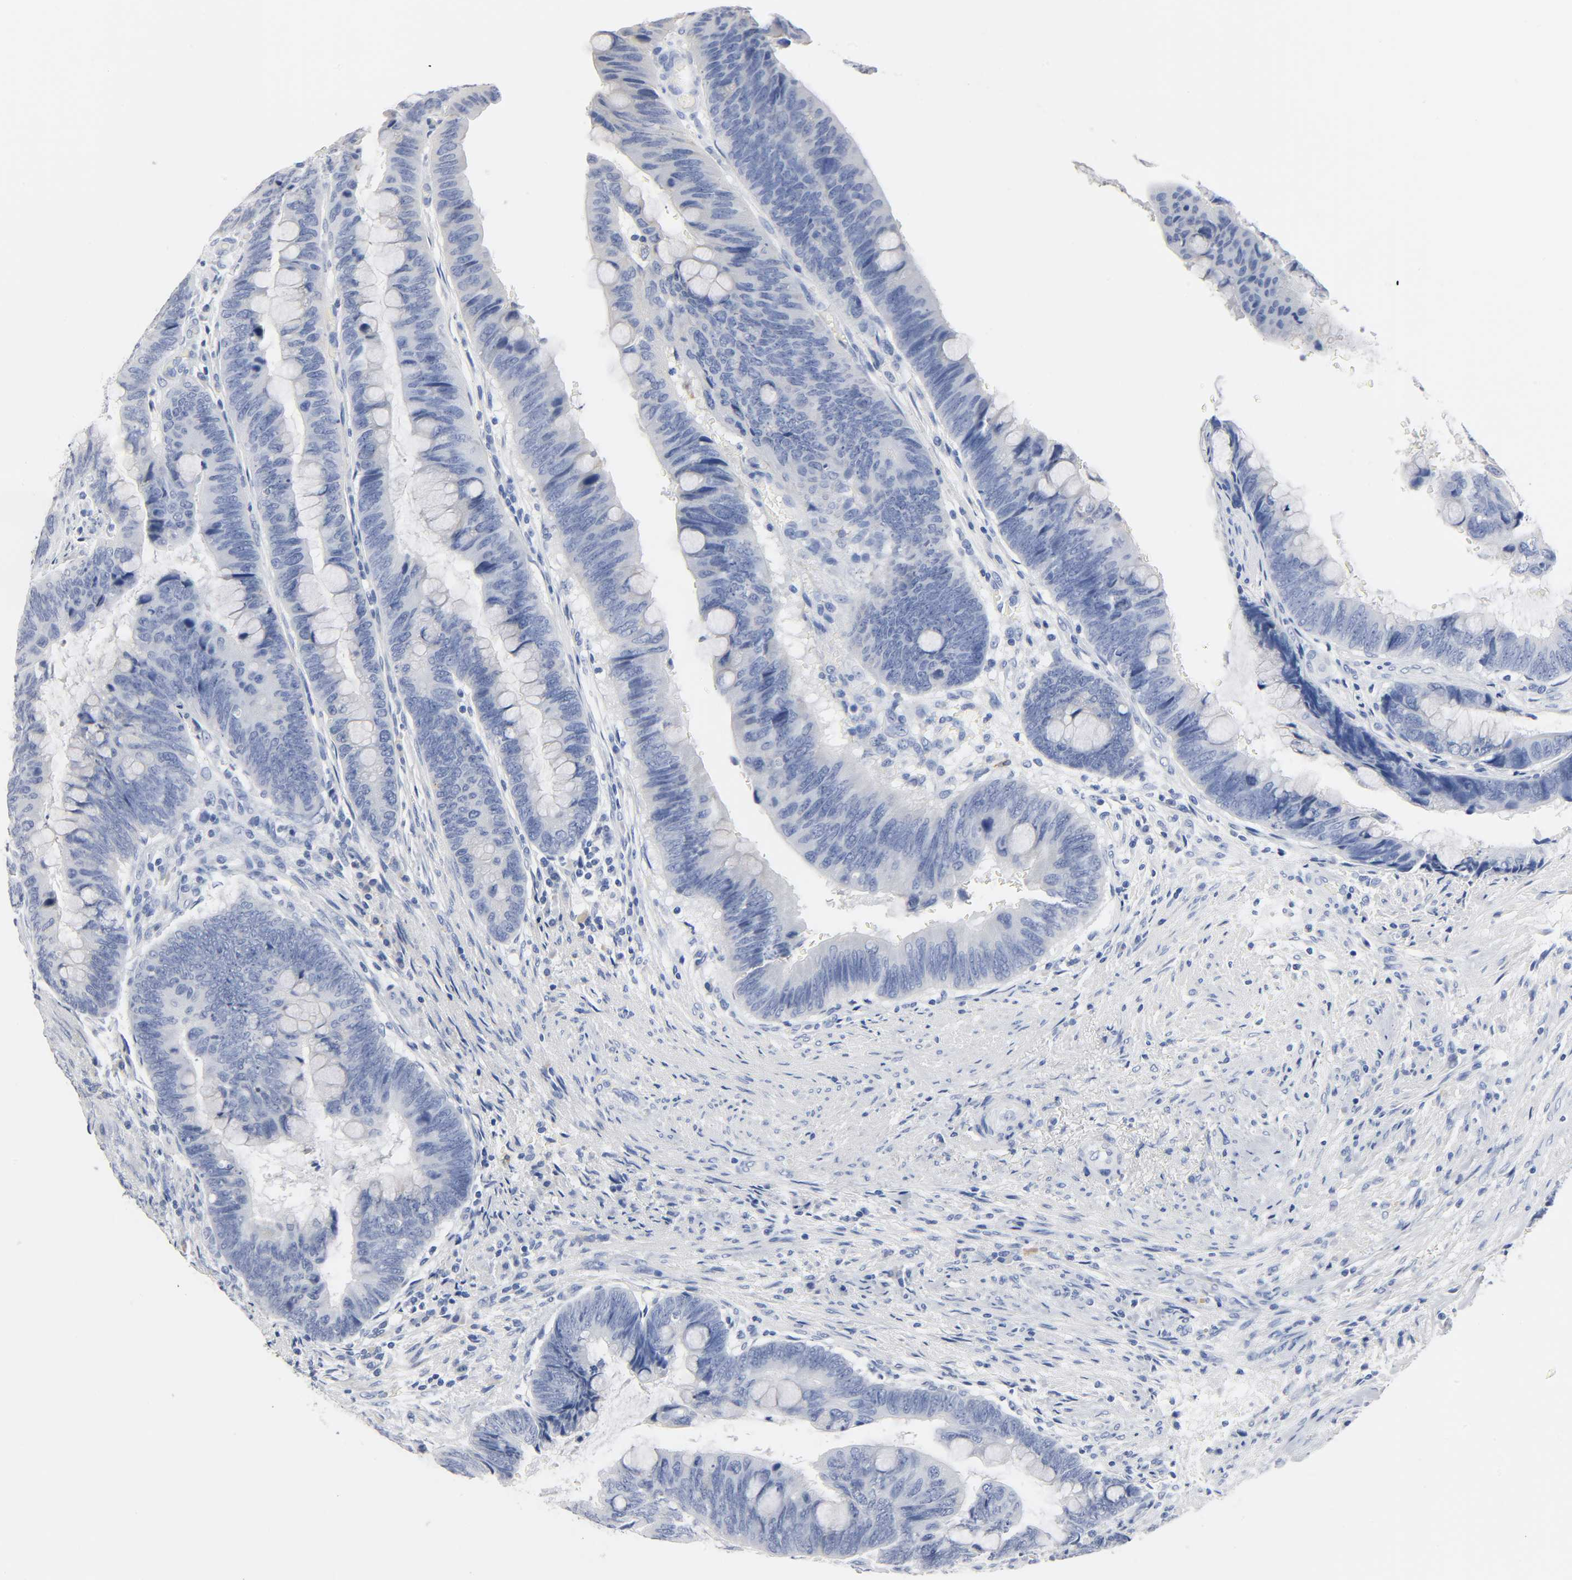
{"staining": {"intensity": "negative", "quantity": "none", "location": "none"}, "tissue": "colorectal cancer", "cell_type": "Tumor cells", "image_type": "cancer", "snomed": [{"axis": "morphology", "description": "Normal tissue, NOS"}, {"axis": "morphology", "description": "Adenocarcinoma, NOS"}, {"axis": "topography", "description": "Rectum"}], "caption": "Tumor cells are negative for protein expression in human adenocarcinoma (colorectal).", "gene": "ACP3", "patient": {"sex": "male", "age": 92}}